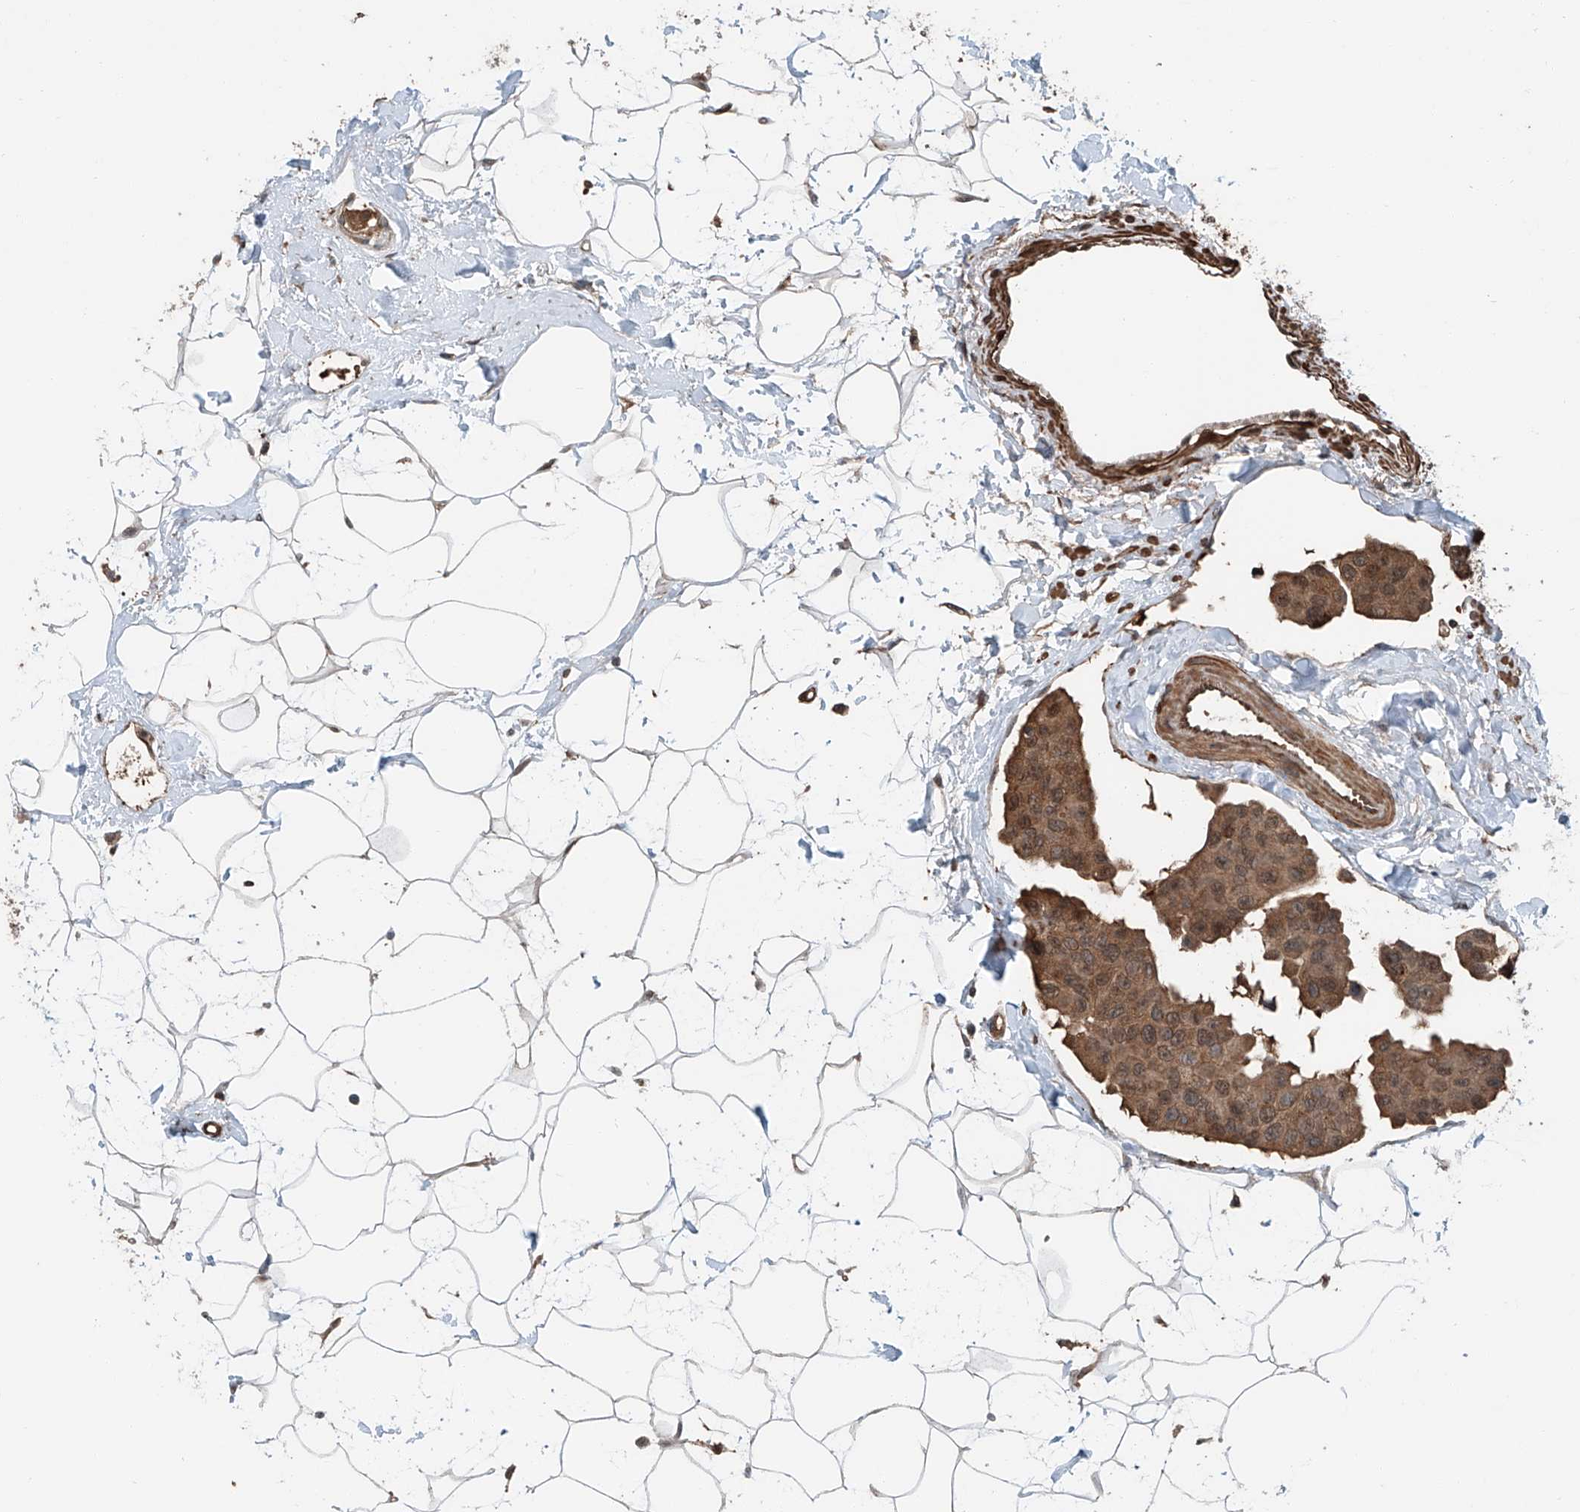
{"staining": {"intensity": "moderate", "quantity": ">75%", "location": "cytoplasmic/membranous,nuclear"}, "tissue": "breast cancer", "cell_type": "Tumor cells", "image_type": "cancer", "snomed": [{"axis": "morphology", "description": "Normal tissue, NOS"}, {"axis": "morphology", "description": "Duct carcinoma"}, {"axis": "topography", "description": "Breast"}], "caption": "Immunohistochemical staining of breast cancer displays moderate cytoplasmic/membranous and nuclear protein positivity in approximately >75% of tumor cells.", "gene": "HSPA6", "patient": {"sex": "female", "age": 39}}